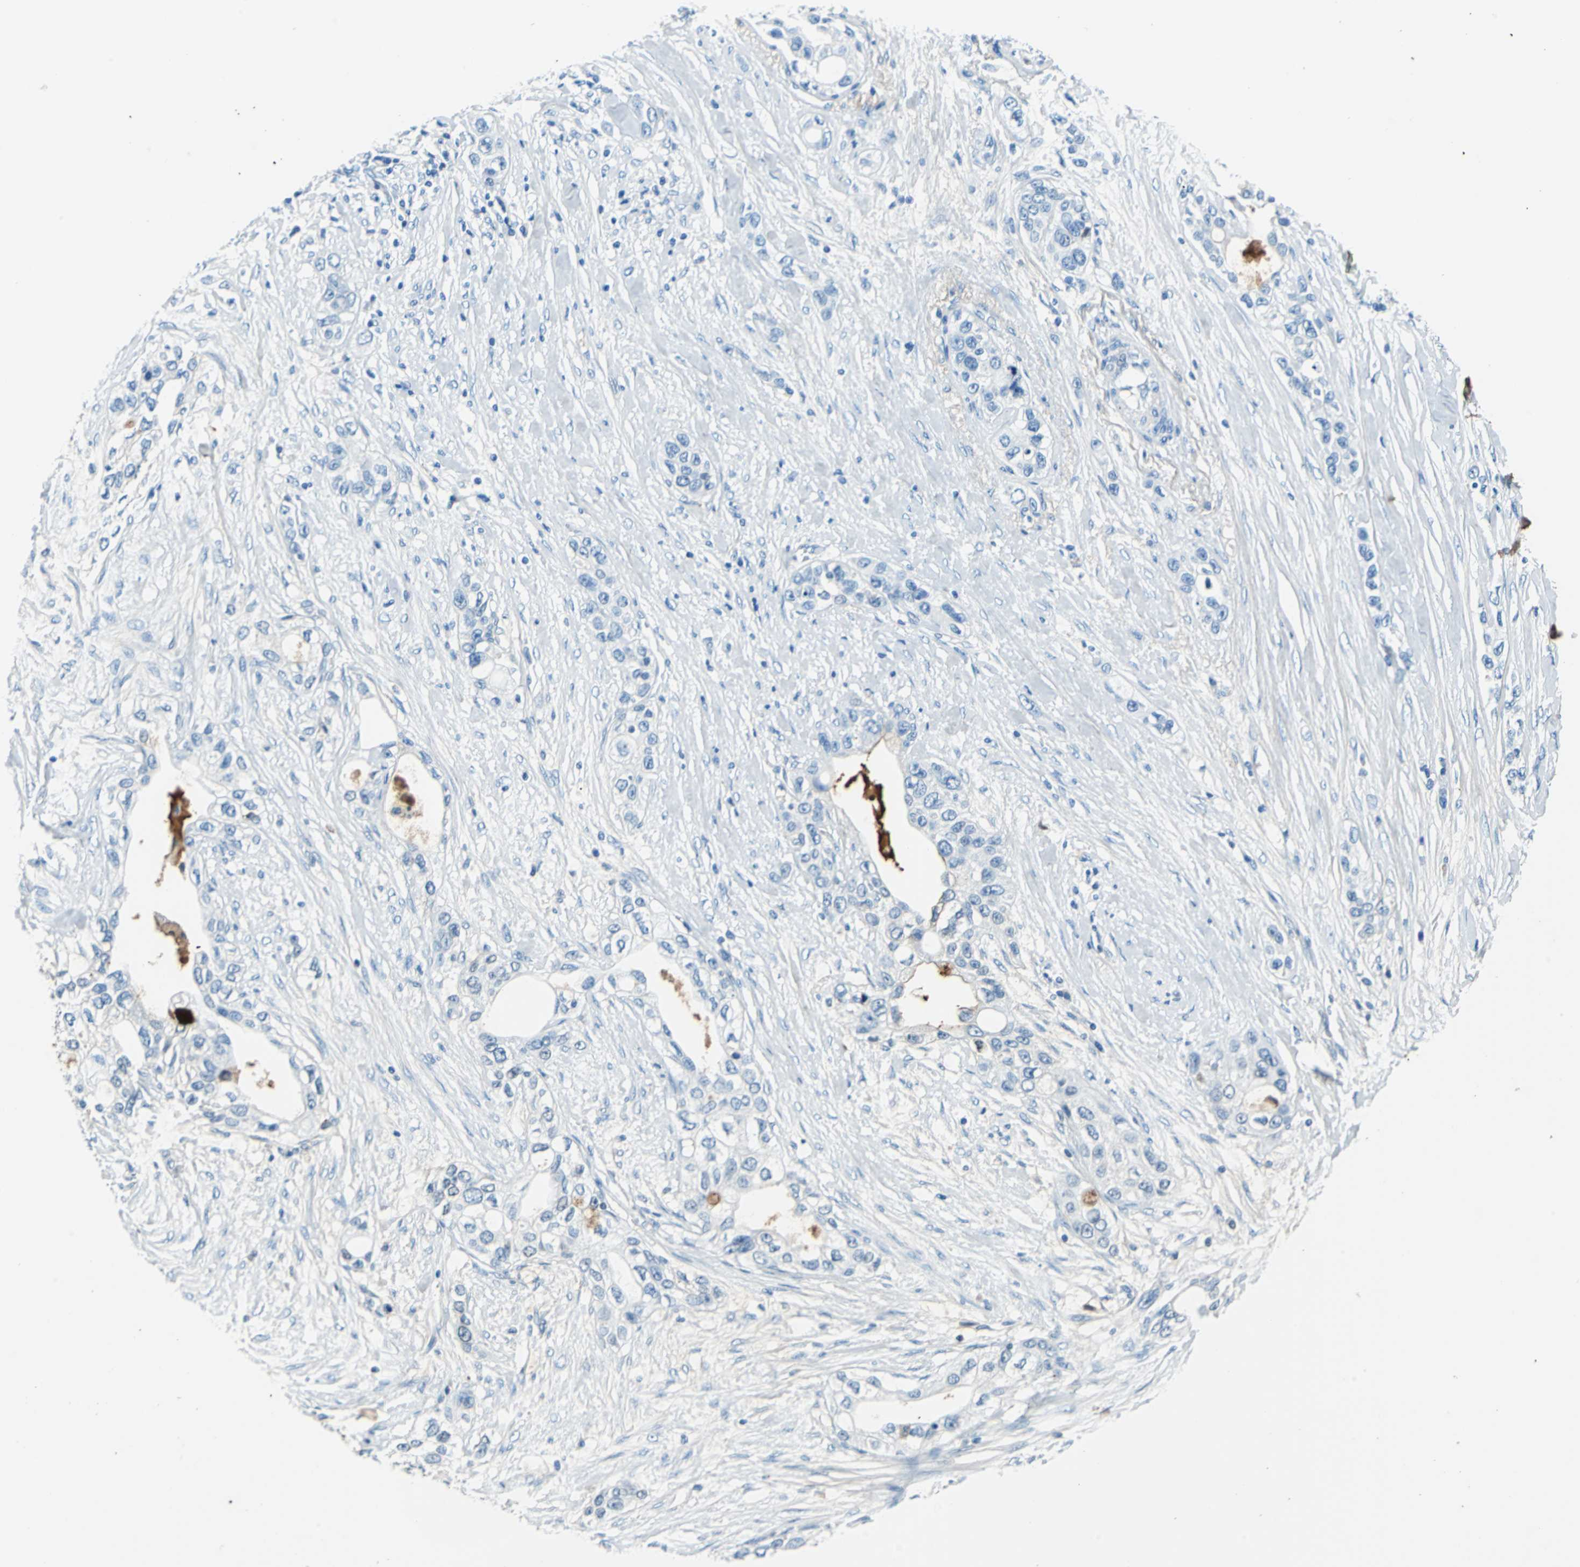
{"staining": {"intensity": "weak", "quantity": "<25%", "location": "cytoplasmic/membranous"}, "tissue": "pancreatic cancer", "cell_type": "Tumor cells", "image_type": "cancer", "snomed": [{"axis": "morphology", "description": "Adenocarcinoma, NOS"}, {"axis": "topography", "description": "Pancreas"}], "caption": "The histopathology image demonstrates no significant staining in tumor cells of pancreatic adenocarcinoma.", "gene": "ALB", "patient": {"sex": "female", "age": 70}}